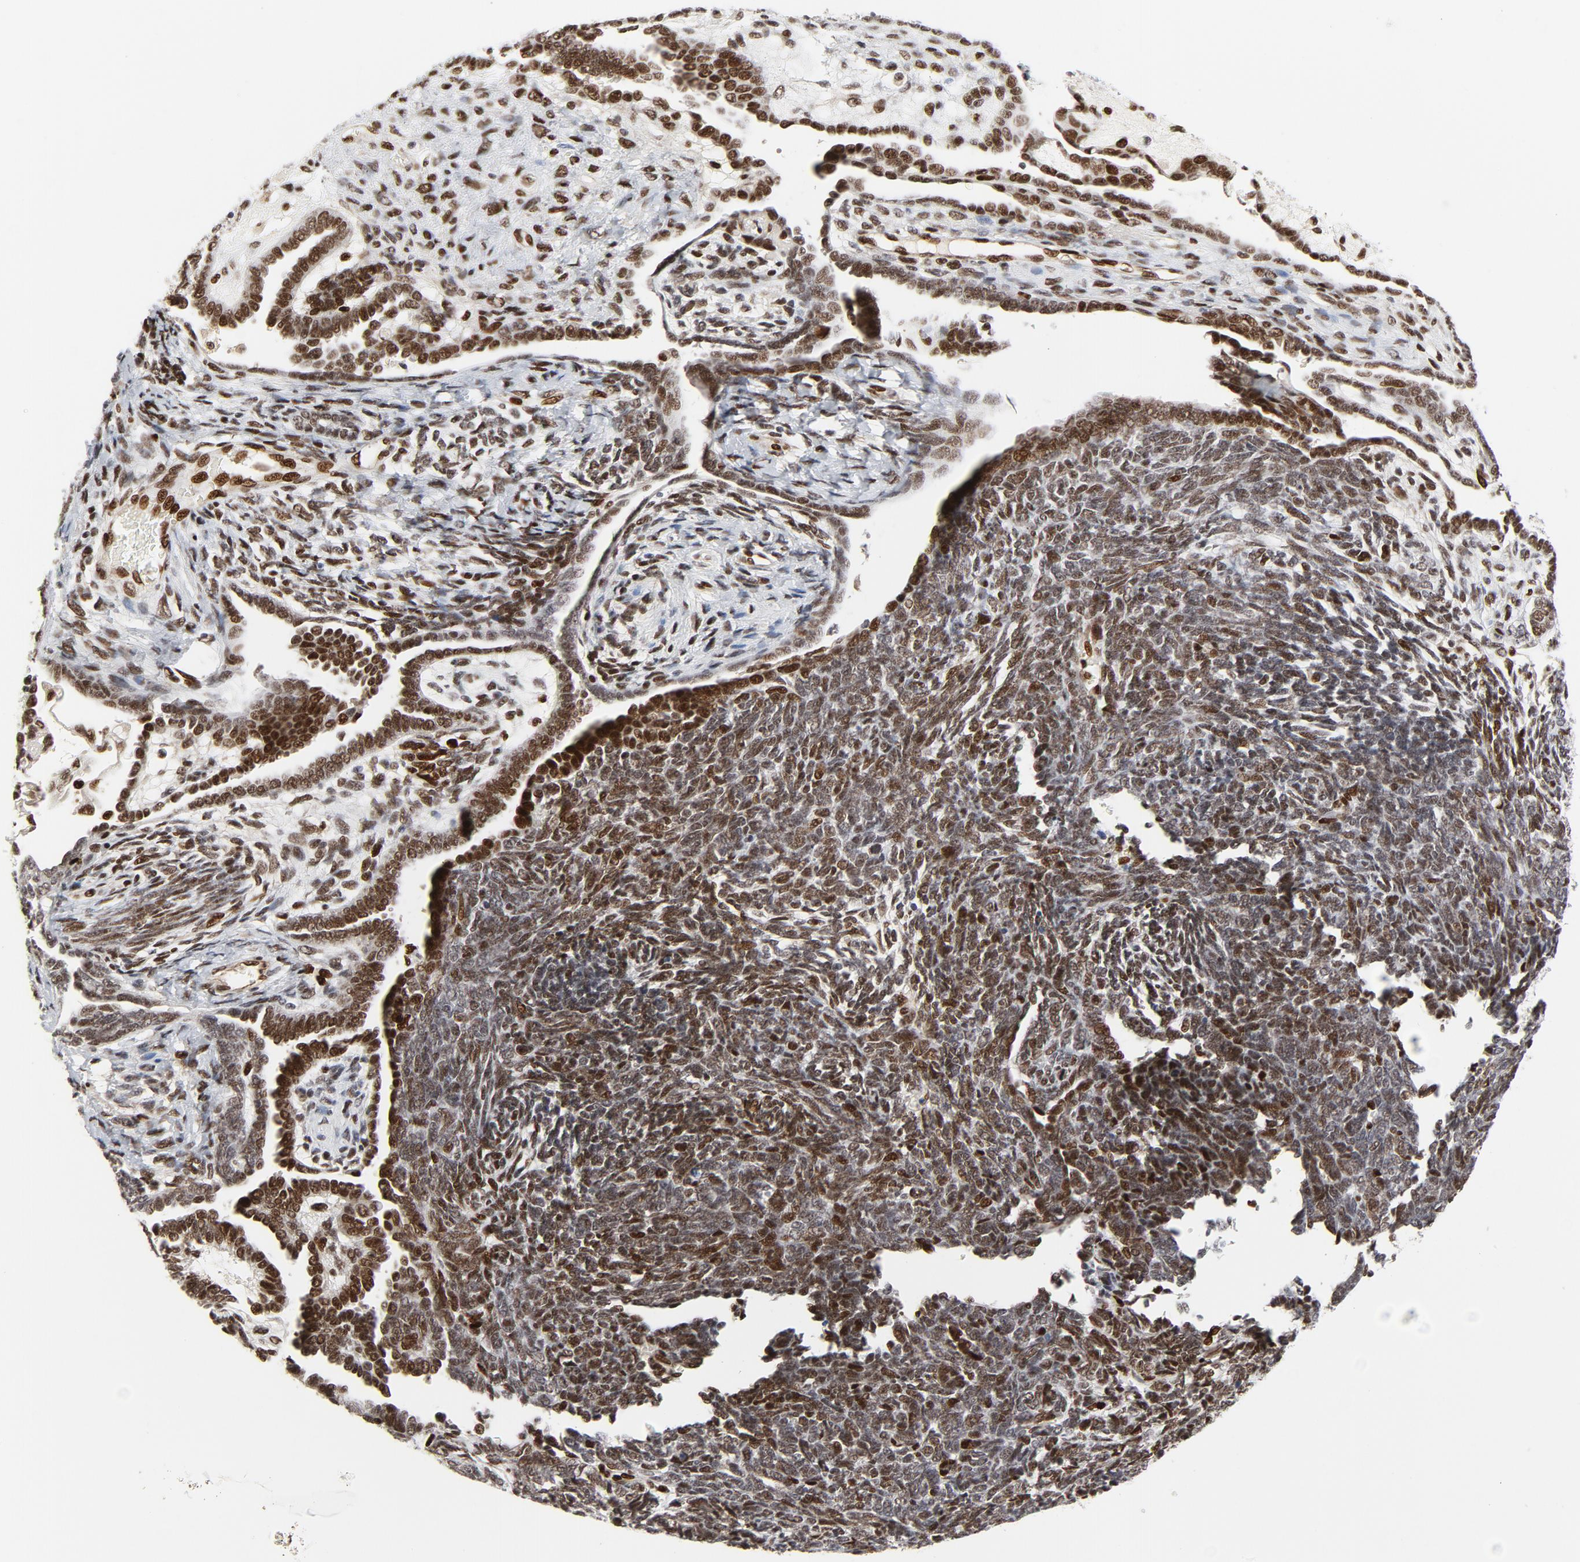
{"staining": {"intensity": "moderate", "quantity": ">75%", "location": "nuclear"}, "tissue": "endometrial cancer", "cell_type": "Tumor cells", "image_type": "cancer", "snomed": [{"axis": "morphology", "description": "Neoplasm, malignant, NOS"}, {"axis": "topography", "description": "Endometrium"}], "caption": "Immunohistochemistry (IHC) (DAB) staining of endometrial malignant neoplasm reveals moderate nuclear protein positivity in about >75% of tumor cells.", "gene": "MEF2A", "patient": {"sex": "female", "age": 74}}